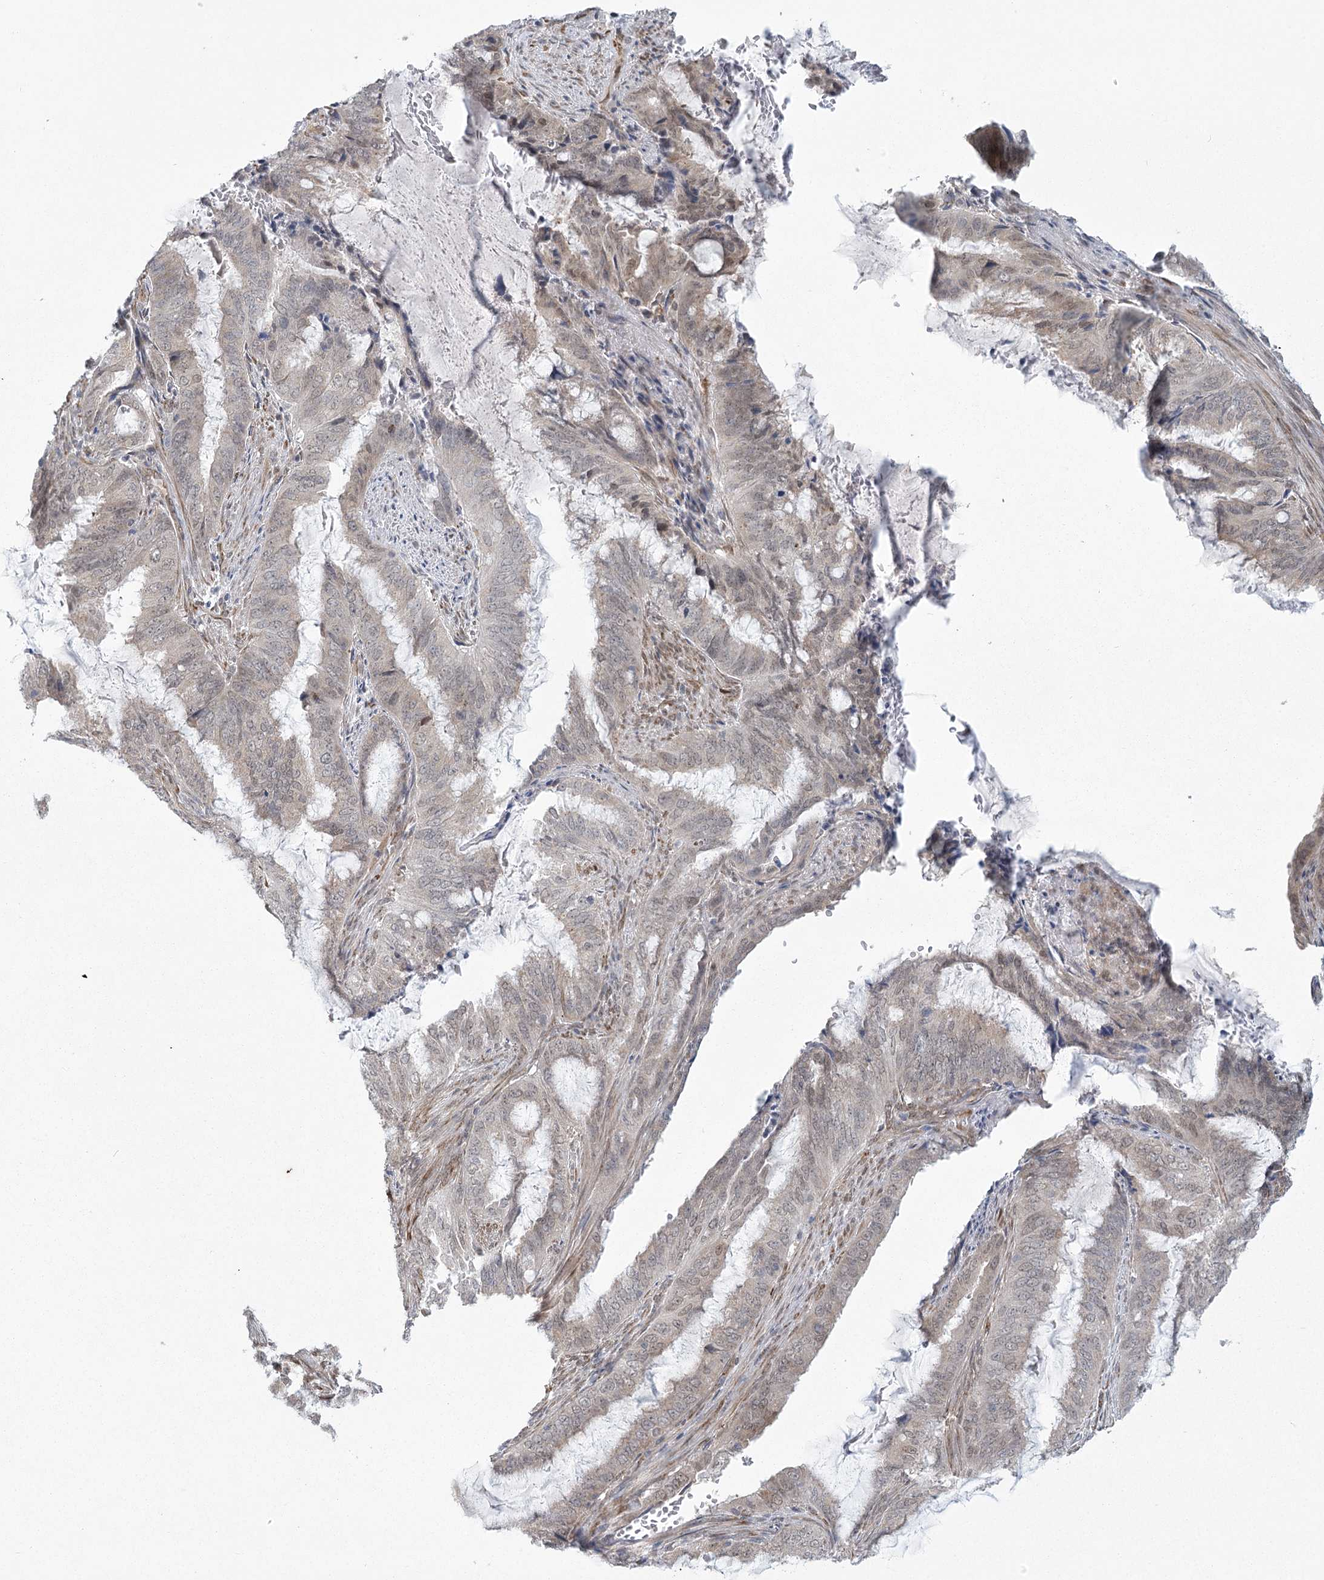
{"staining": {"intensity": "negative", "quantity": "none", "location": "none"}, "tissue": "endometrial cancer", "cell_type": "Tumor cells", "image_type": "cancer", "snomed": [{"axis": "morphology", "description": "Adenocarcinoma, NOS"}, {"axis": "topography", "description": "Endometrium"}], "caption": "There is no significant positivity in tumor cells of endometrial cancer.", "gene": "MED28", "patient": {"sex": "female", "age": 51}}